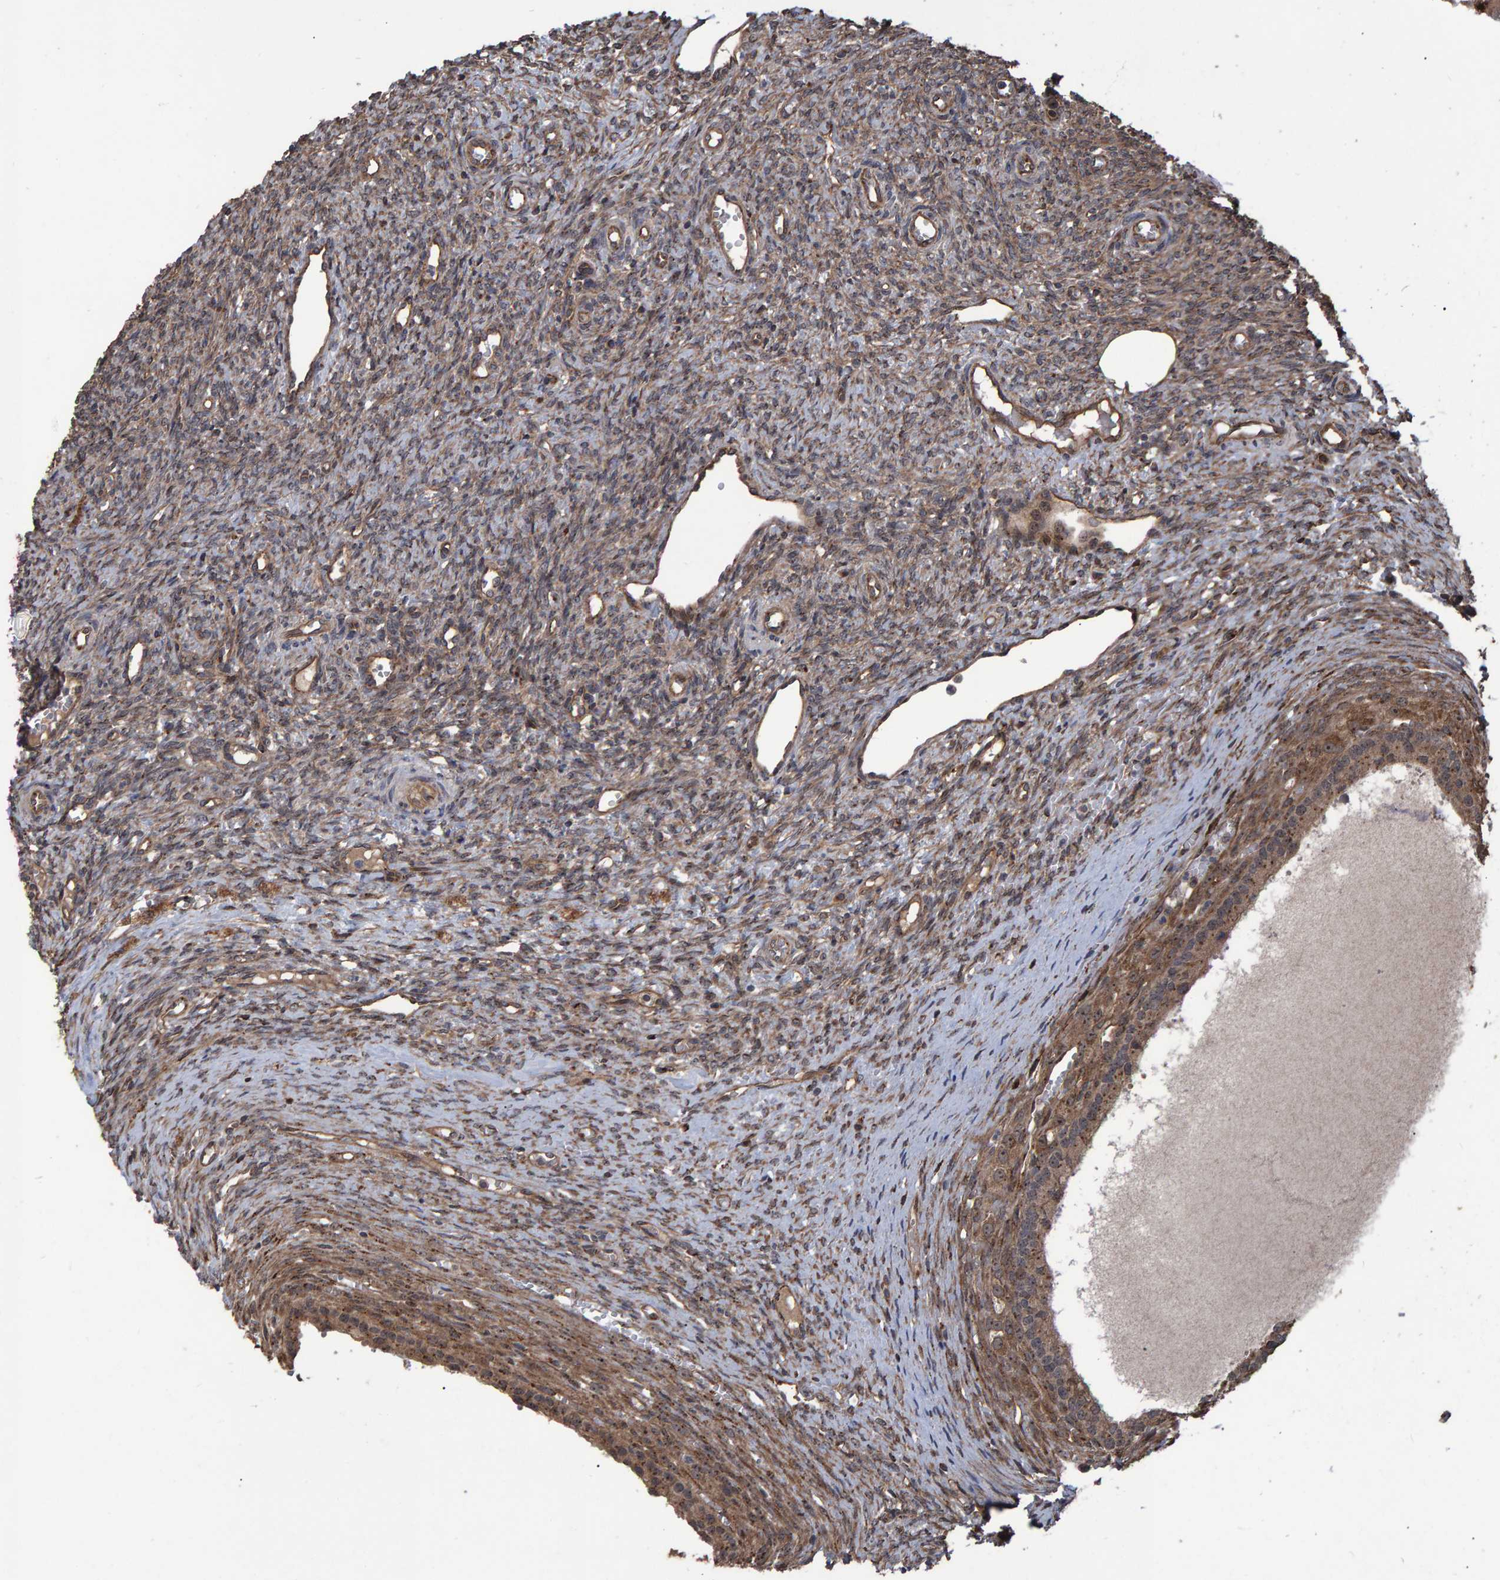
{"staining": {"intensity": "moderate", "quantity": ">75%", "location": "cytoplasmic/membranous,nuclear"}, "tissue": "ovary", "cell_type": "Follicle cells", "image_type": "normal", "snomed": [{"axis": "morphology", "description": "Normal tissue, NOS"}, {"axis": "topography", "description": "Ovary"}], "caption": "Normal ovary displays moderate cytoplasmic/membranous,nuclear staining in about >75% of follicle cells, visualized by immunohistochemistry.", "gene": "TRIM68", "patient": {"sex": "female", "age": 41}}